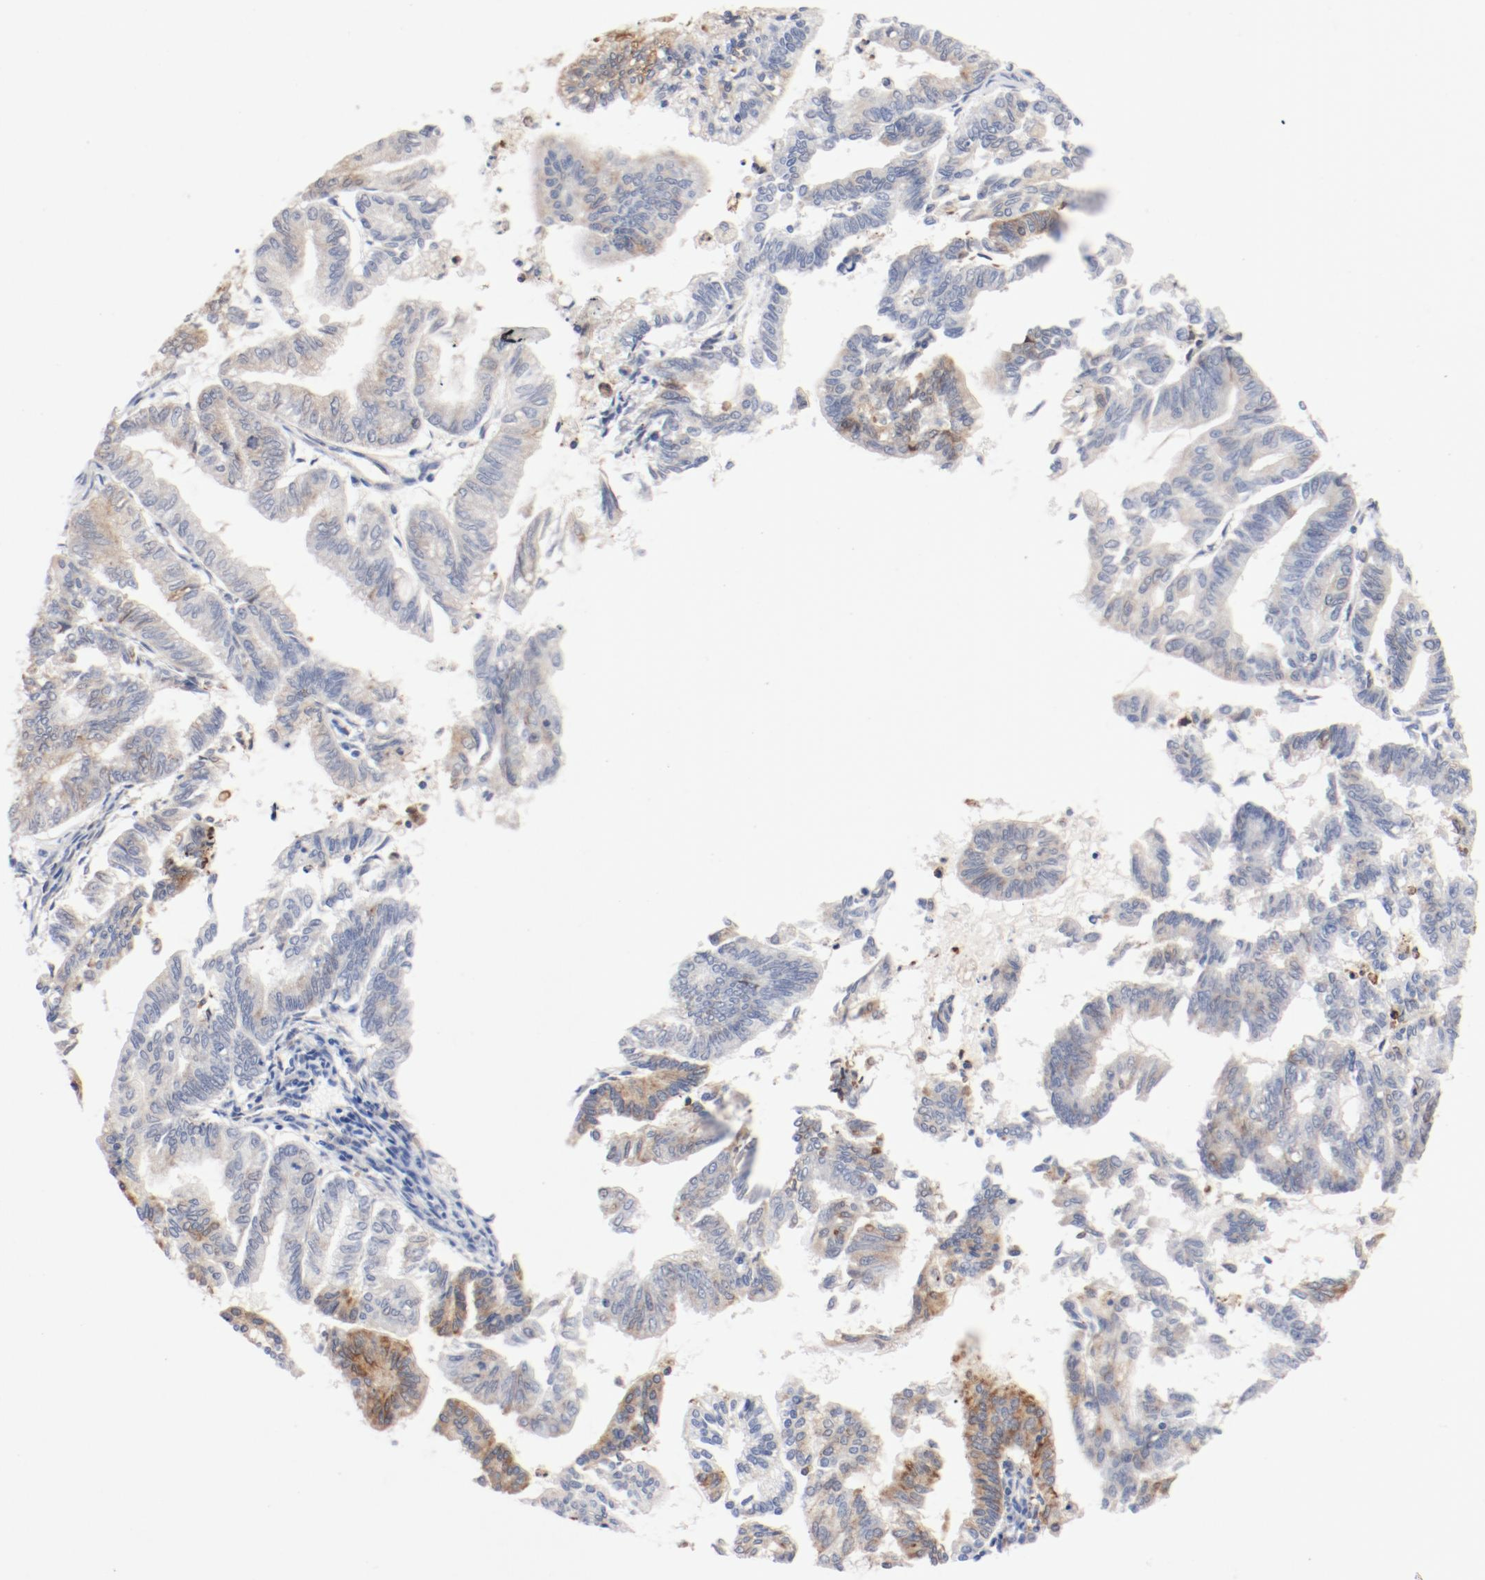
{"staining": {"intensity": "moderate", "quantity": "25%-75%", "location": "cytoplasmic/membranous"}, "tissue": "endometrial cancer", "cell_type": "Tumor cells", "image_type": "cancer", "snomed": [{"axis": "morphology", "description": "Adenocarcinoma, NOS"}, {"axis": "topography", "description": "Endometrium"}], "caption": "High-magnification brightfield microscopy of endometrial cancer (adenocarcinoma) stained with DAB (brown) and counterstained with hematoxylin (blue). tumor cells exhibit moderate cytoplasmic/membranous staining is identified in about25%-75% of cells. Using DAB (brown) and hematoxylin (blue) stains, captured at high magnification using brightfield microscopy.", "gene": "PDPK1", "patient": {"sex": "female", "age": 79}}